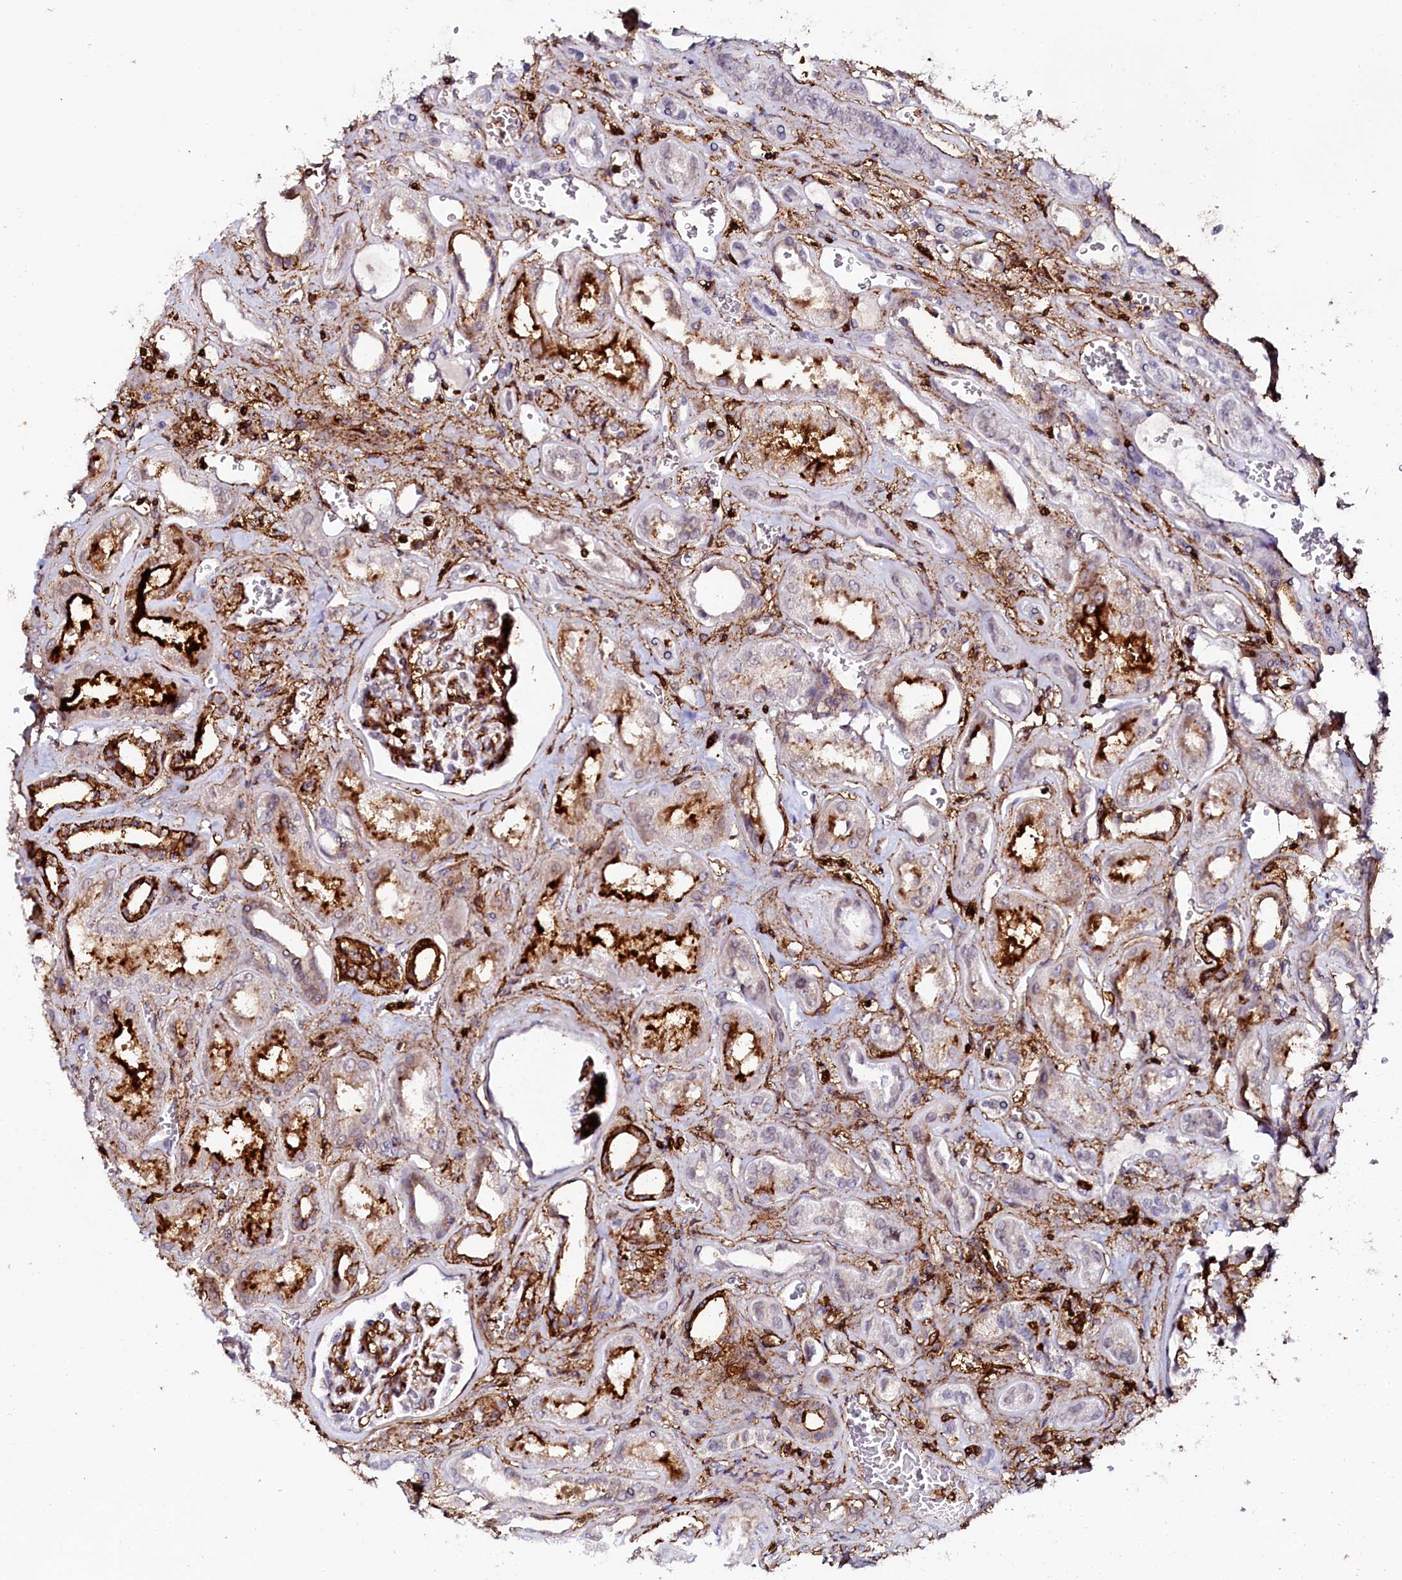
{"staining": {"intensity": "moderate", "quantity": "<25%", "location": "cytoplasmic/membranous"}, "tissue": "kidney", "cell_type": "Cells in glomeruli", "image_type": "normal", "snomed": [{"axis": "morphology", "description": "Normal tissue, NOS"}, {"axis": "morphology", "description": "Adenocarcinoma, NOS"}, {"axis": "topography", "description": "Kidney"}], "caption": "Immunohistochemical staining of unremarkable kidney displays low levels of moderate cytoplasmic/membranous expression in about <25% of cells in glomeruli.", "gene": "AAAS", "patient": {"sex": "female", "age": 68}}